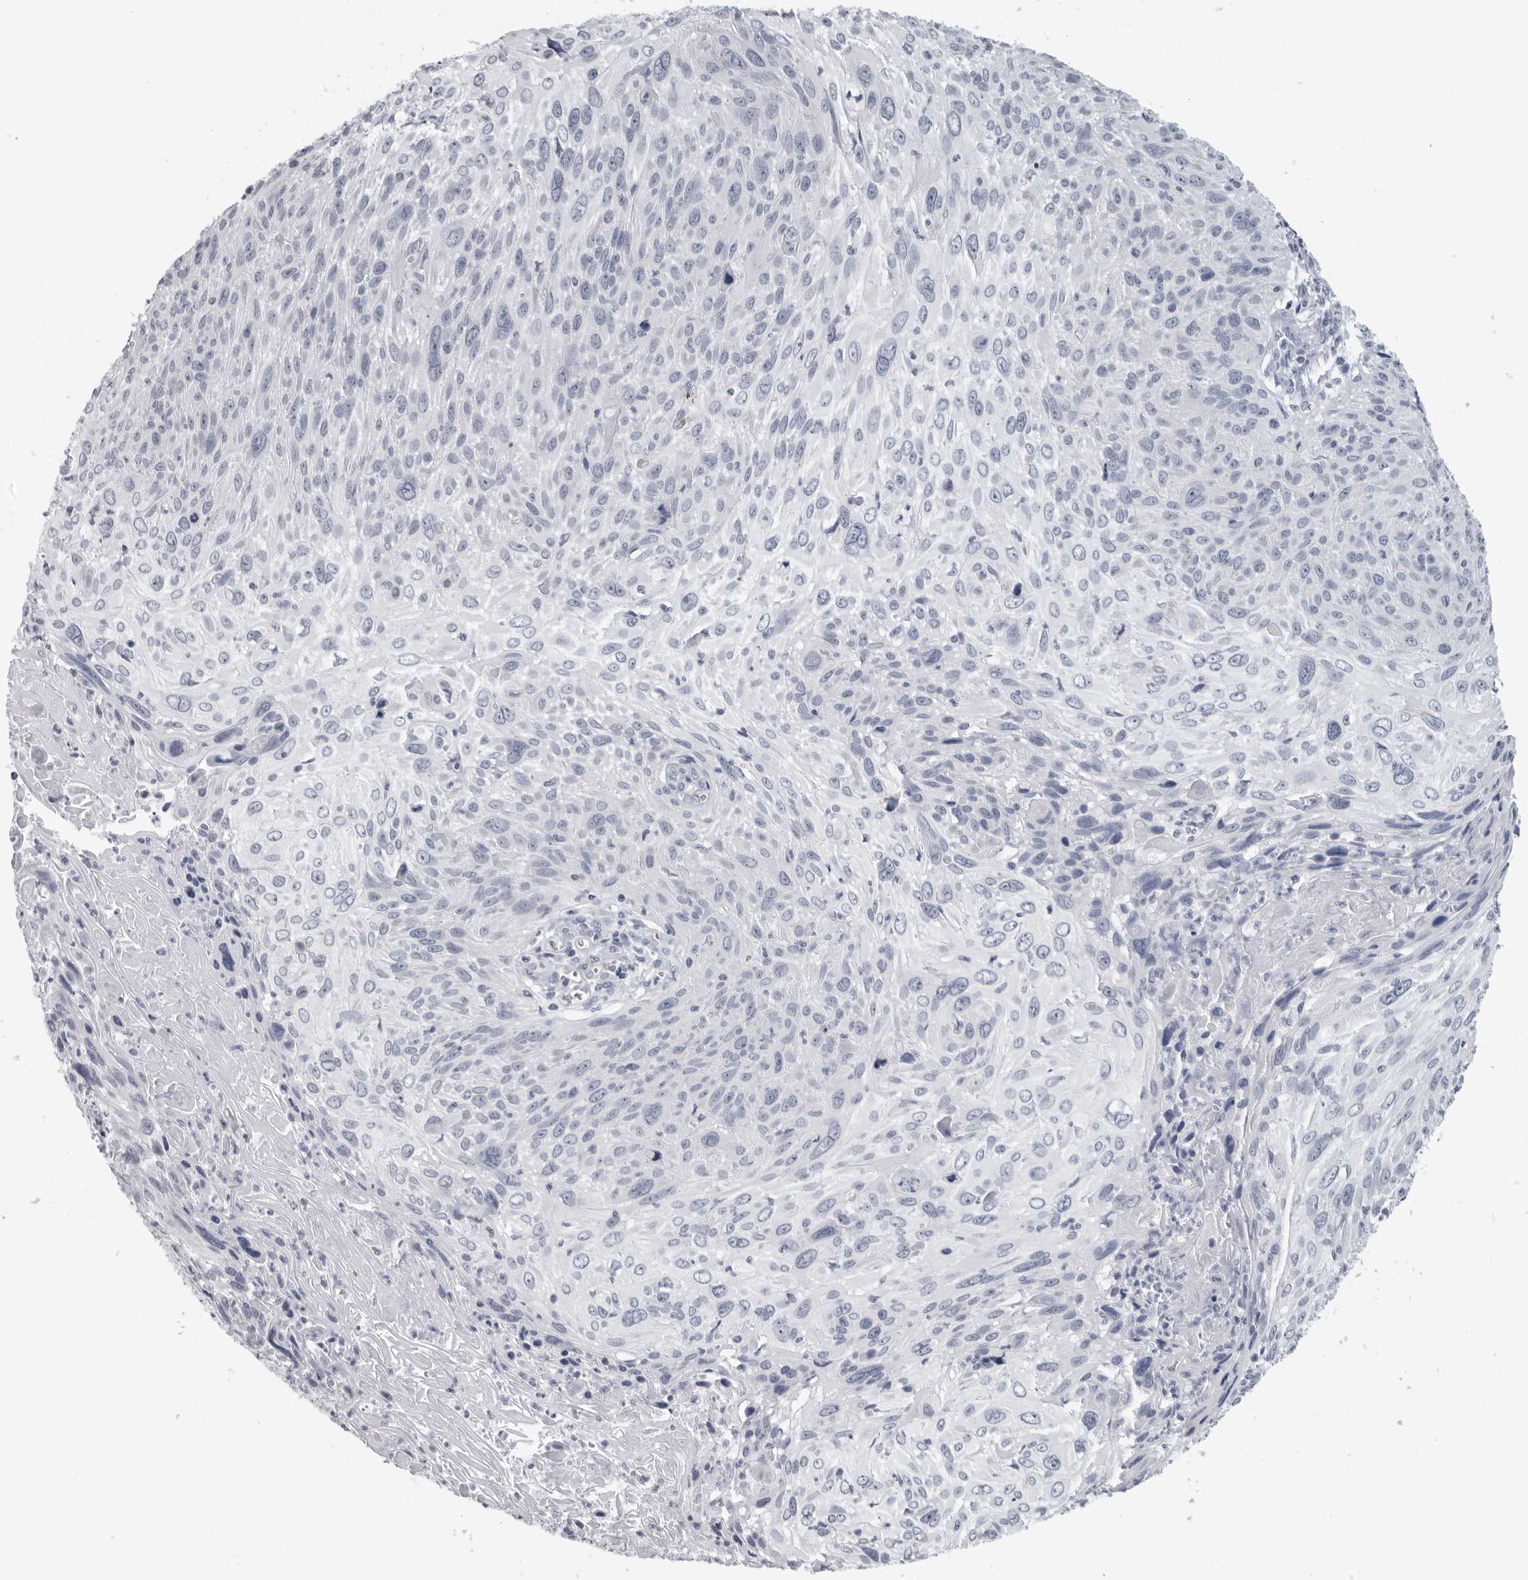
{"staining": {"intensity": "negative", "quantity": "none", "location": "none"}, "tissue": "cervical cancer", "cell_type": "Tumor cells", "image_type": "cancer", "snomed": [{"axis": "morphology", "description": "Squamous cell carcinoma, NOS"}, {"axis": "topography", "description": "Cervix"}], "caption": "A high-resolution image shows immunohistochemistry (IHC) staining of cervical cancer, which reveals no significant expression in tumor cells. (Immunohistochemistry (ihc), brightfield microscopy, high magnification).", "gene": "EPB41", "patient": {"sex": "female", "age": 51}}